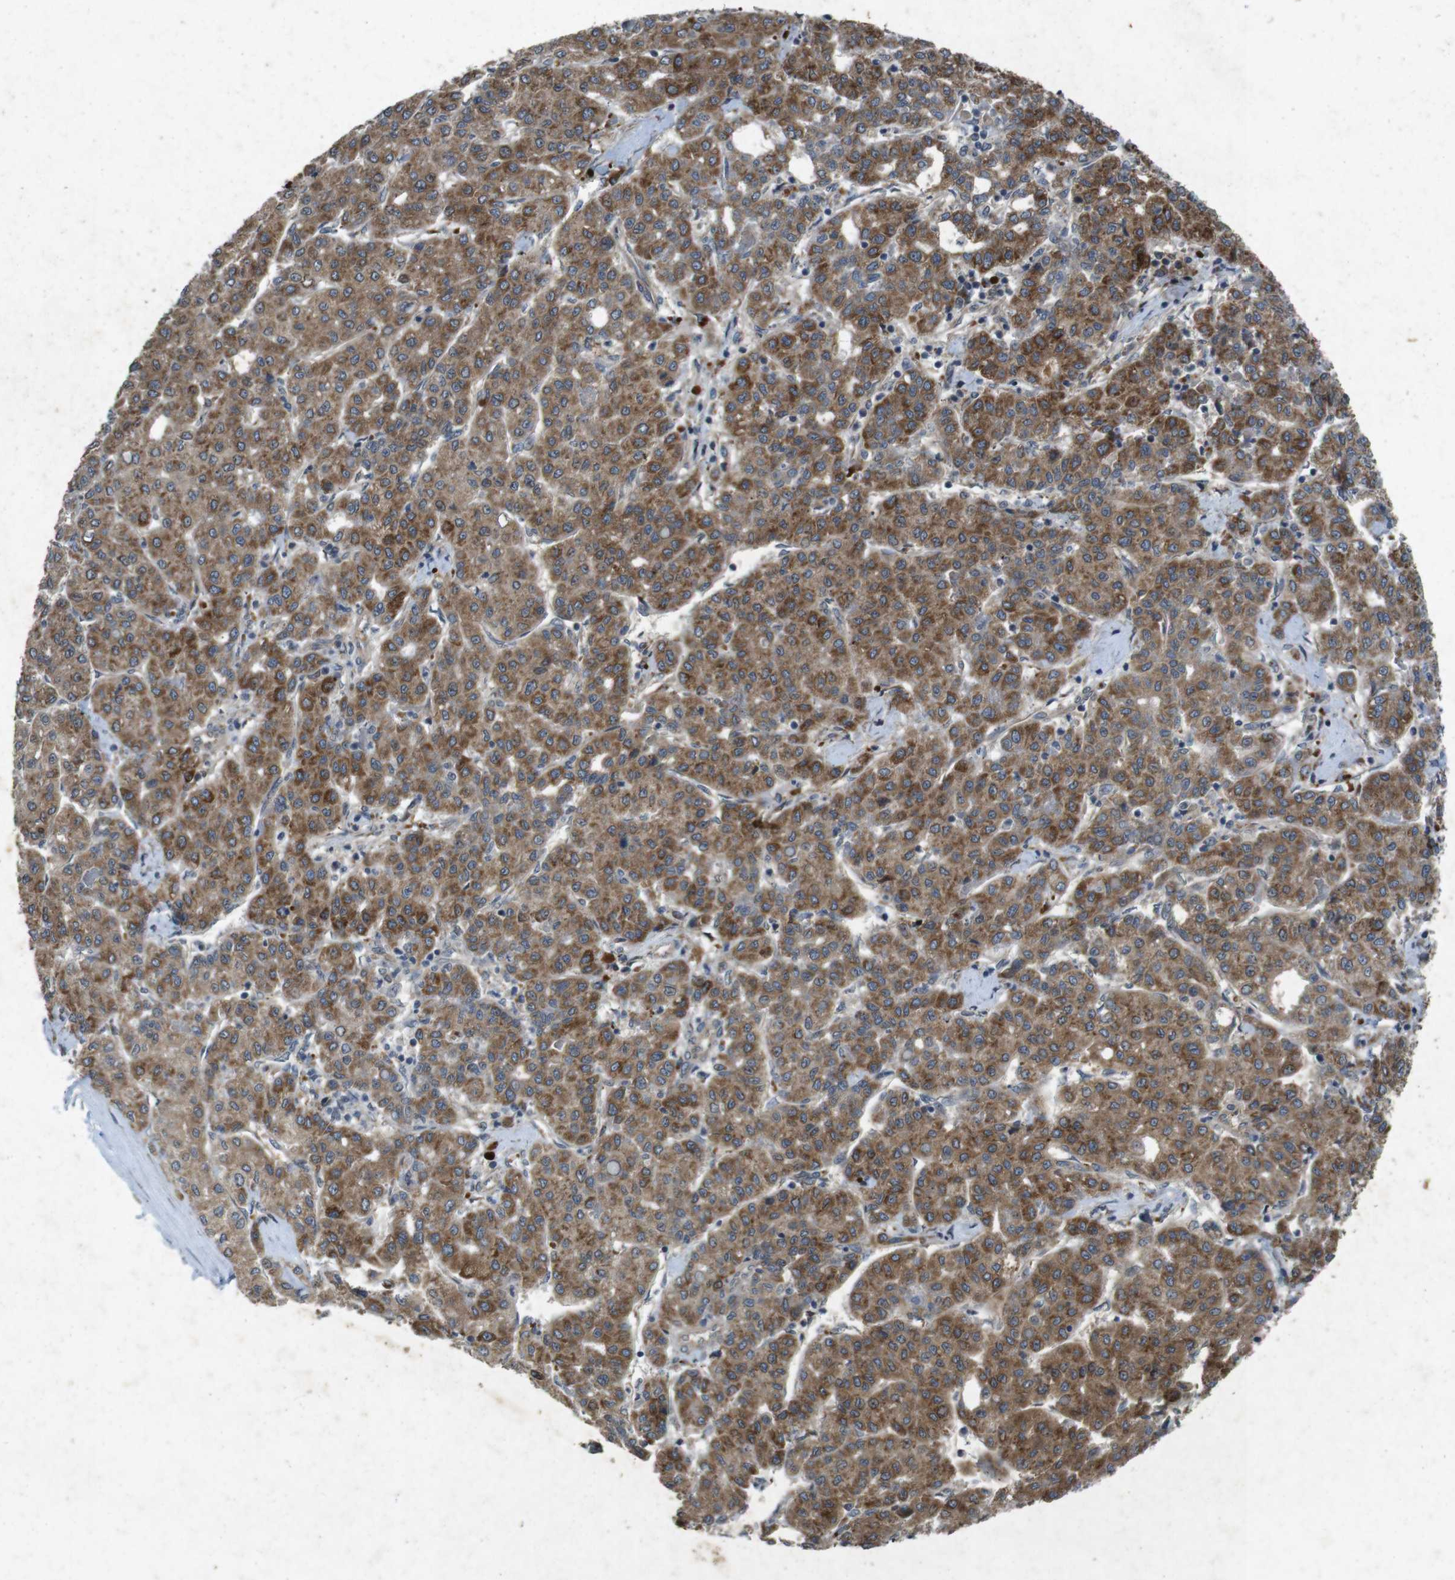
{"staining": {"intensity": "moderate", "quantity": ">75%", "location": "cytoplasmic/membranous"}, "tissue": "liver cancer", "cell_type": "Tumor cells", "image_type": "cancer", "snomed": [{"axis": "morphology", "description": "Carcinoma, Hepatocellular, NOS"}, {"axis": "topography", "description": "Liver"}], "caption": "IHC of liver hepatocellular carcinoma reveals medium levels of moderate cytoplasmic/membranous expression in about >75% of tumor cells.", "gene": "FLCN", "patient": {"sex": "male", "age": 65}}